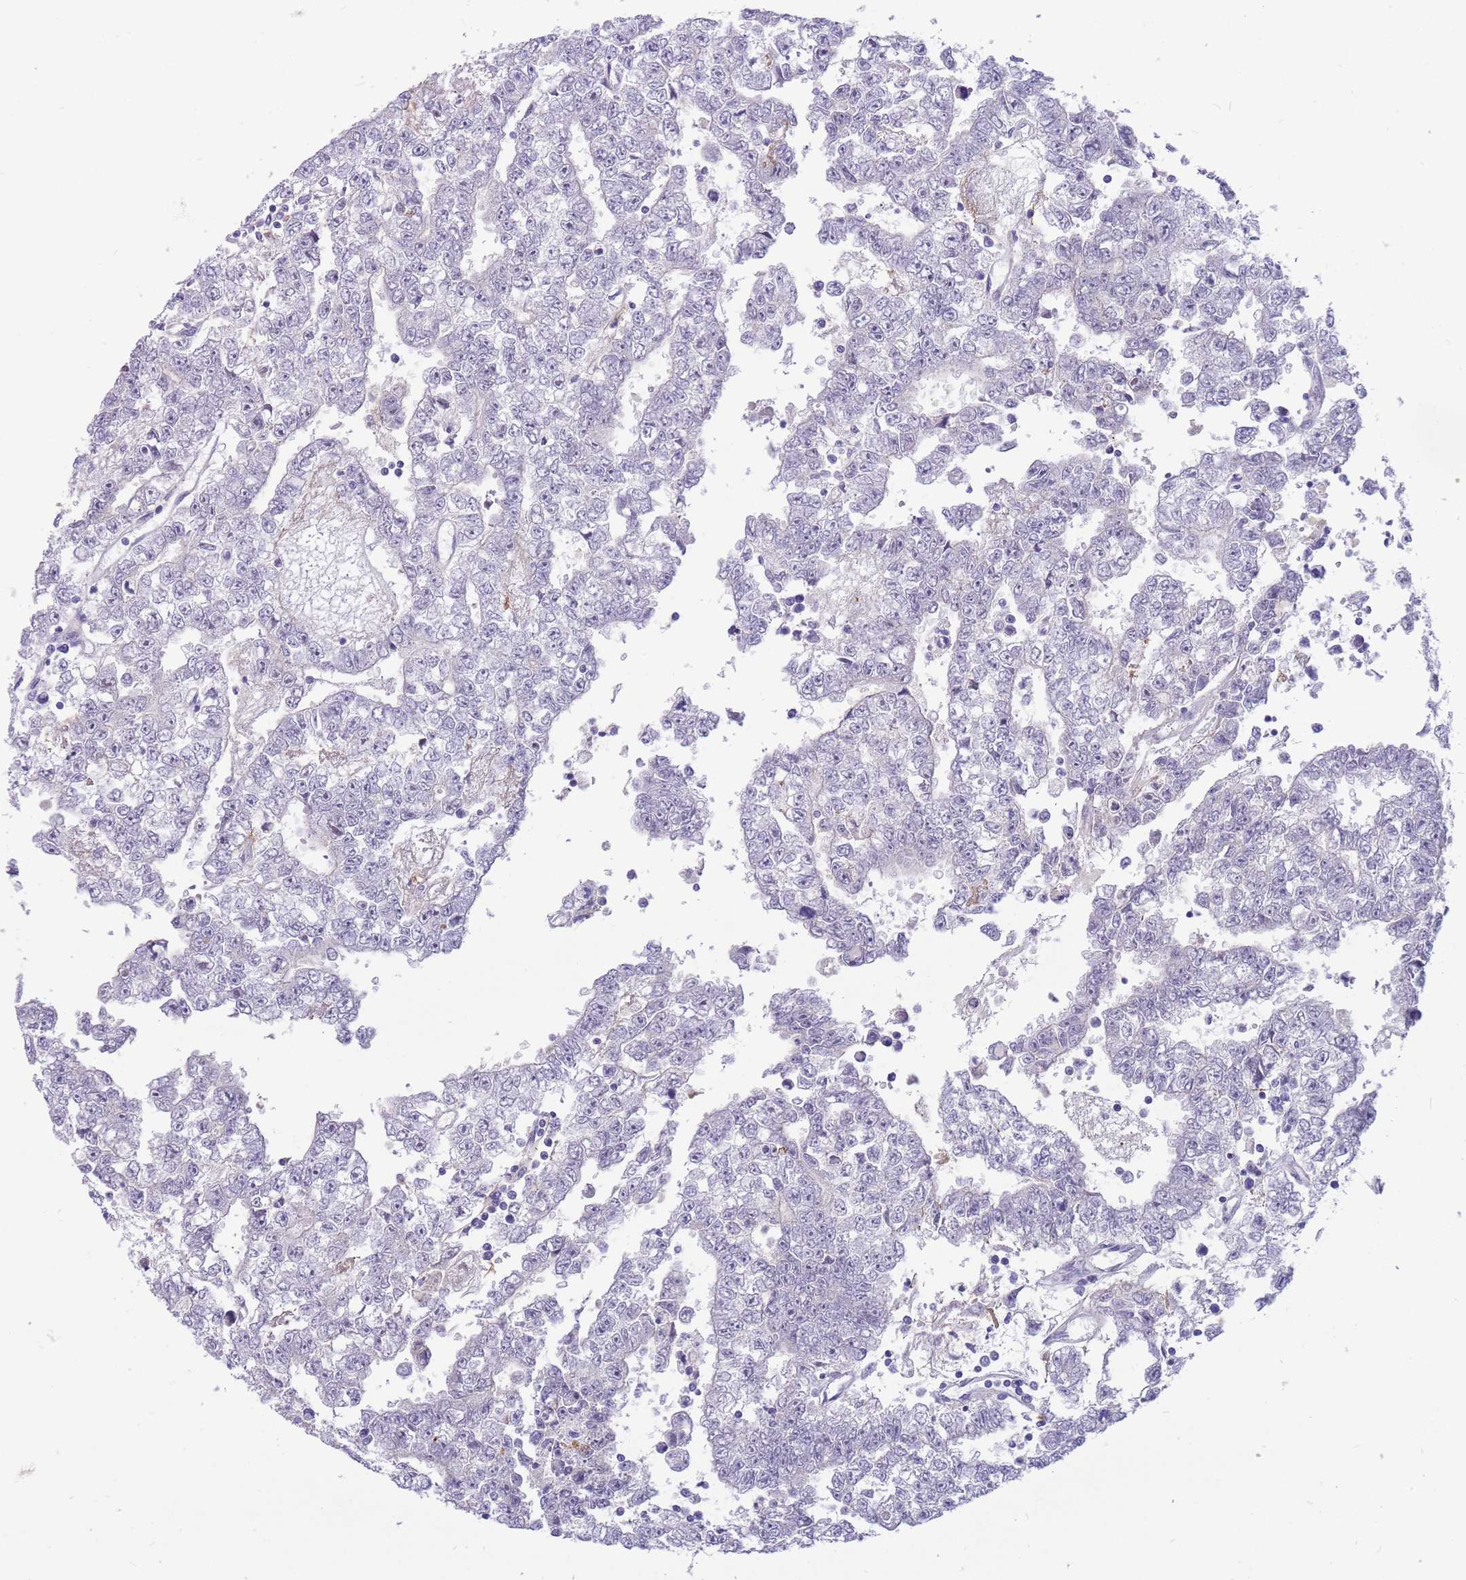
{"staining": {"intensity": "negative", "quantity": "none", "location": "none"}, "tissue": "testis cancer", "cell_type": "Tumor cells", "image_type": "cancer", "snomed": [{"axis": "morphology", "description": "Carcinoma, Embryonal, NOS"}, {"axis": "topography", "description": "Testis"}], "caption": "This is an IHC micrograph of testis cancer (embryonal carcinoma). There is no expression in tumor cells.", "gene": "LEPROTL1", "patient": {"sex": "male", "age": 25}}